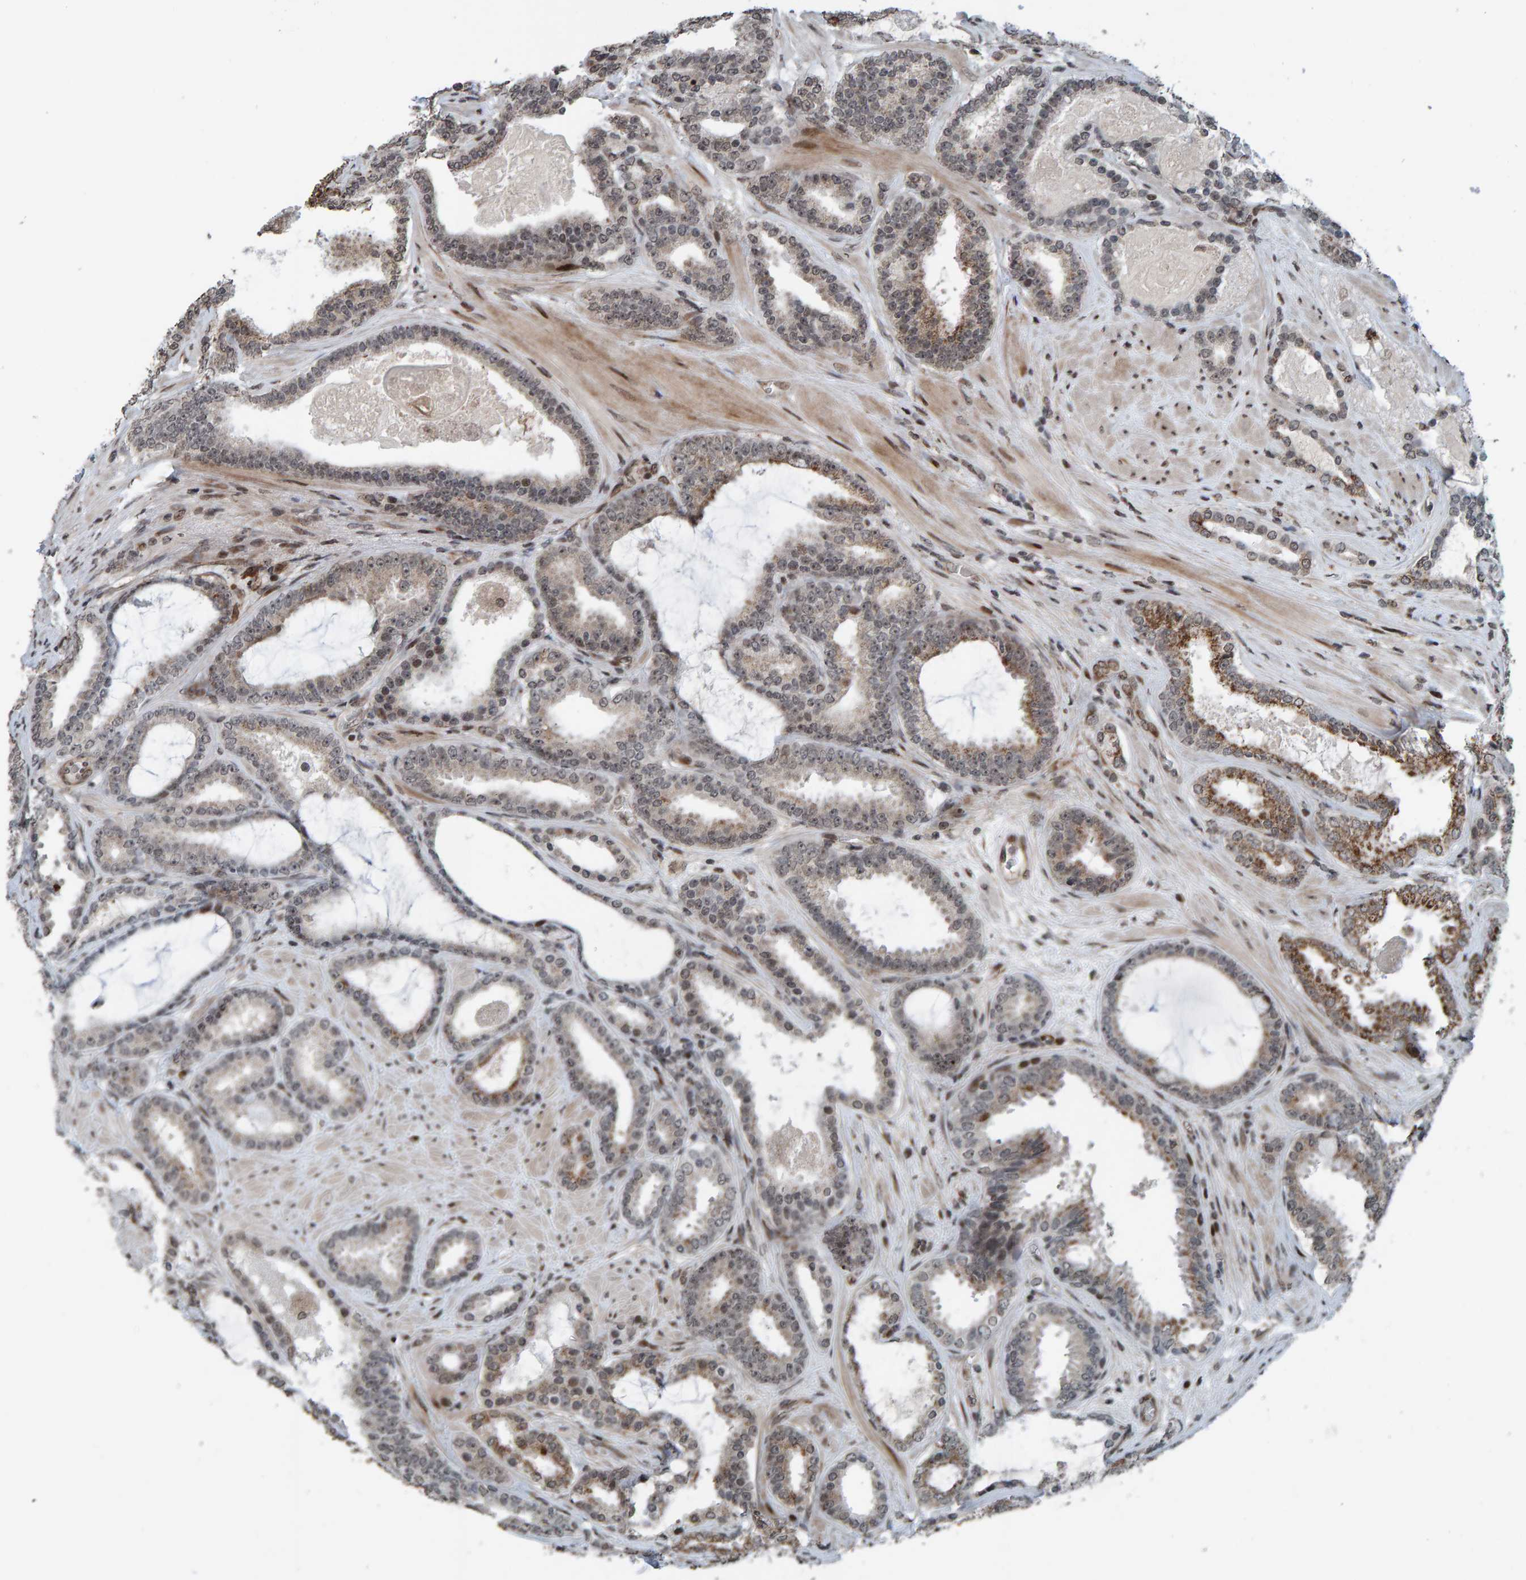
{"staining": {"intensity": "strong", "quantity": "25%-75%", "location": "cytoplasmic/membranous"}, "tissue": "prostate cancer", "cell_type": "Tumor cells", "image_type": "cancer", "snomed": [{"axis": "morphology", "description": "Adenocarcinoma, High grade"}, {"axis": "topography", "description": "Prostate"}], "caption": "Tumor cells reveal strong cytoplasmic/membranous staining in about 25%-75% of cells in high-grade adenocarcinoma (prostate). (Brightfield microscopy of DAB IHC at high magnification).", "gene": "ZNF366", "patient": {"sex": "male", "age": 60}}